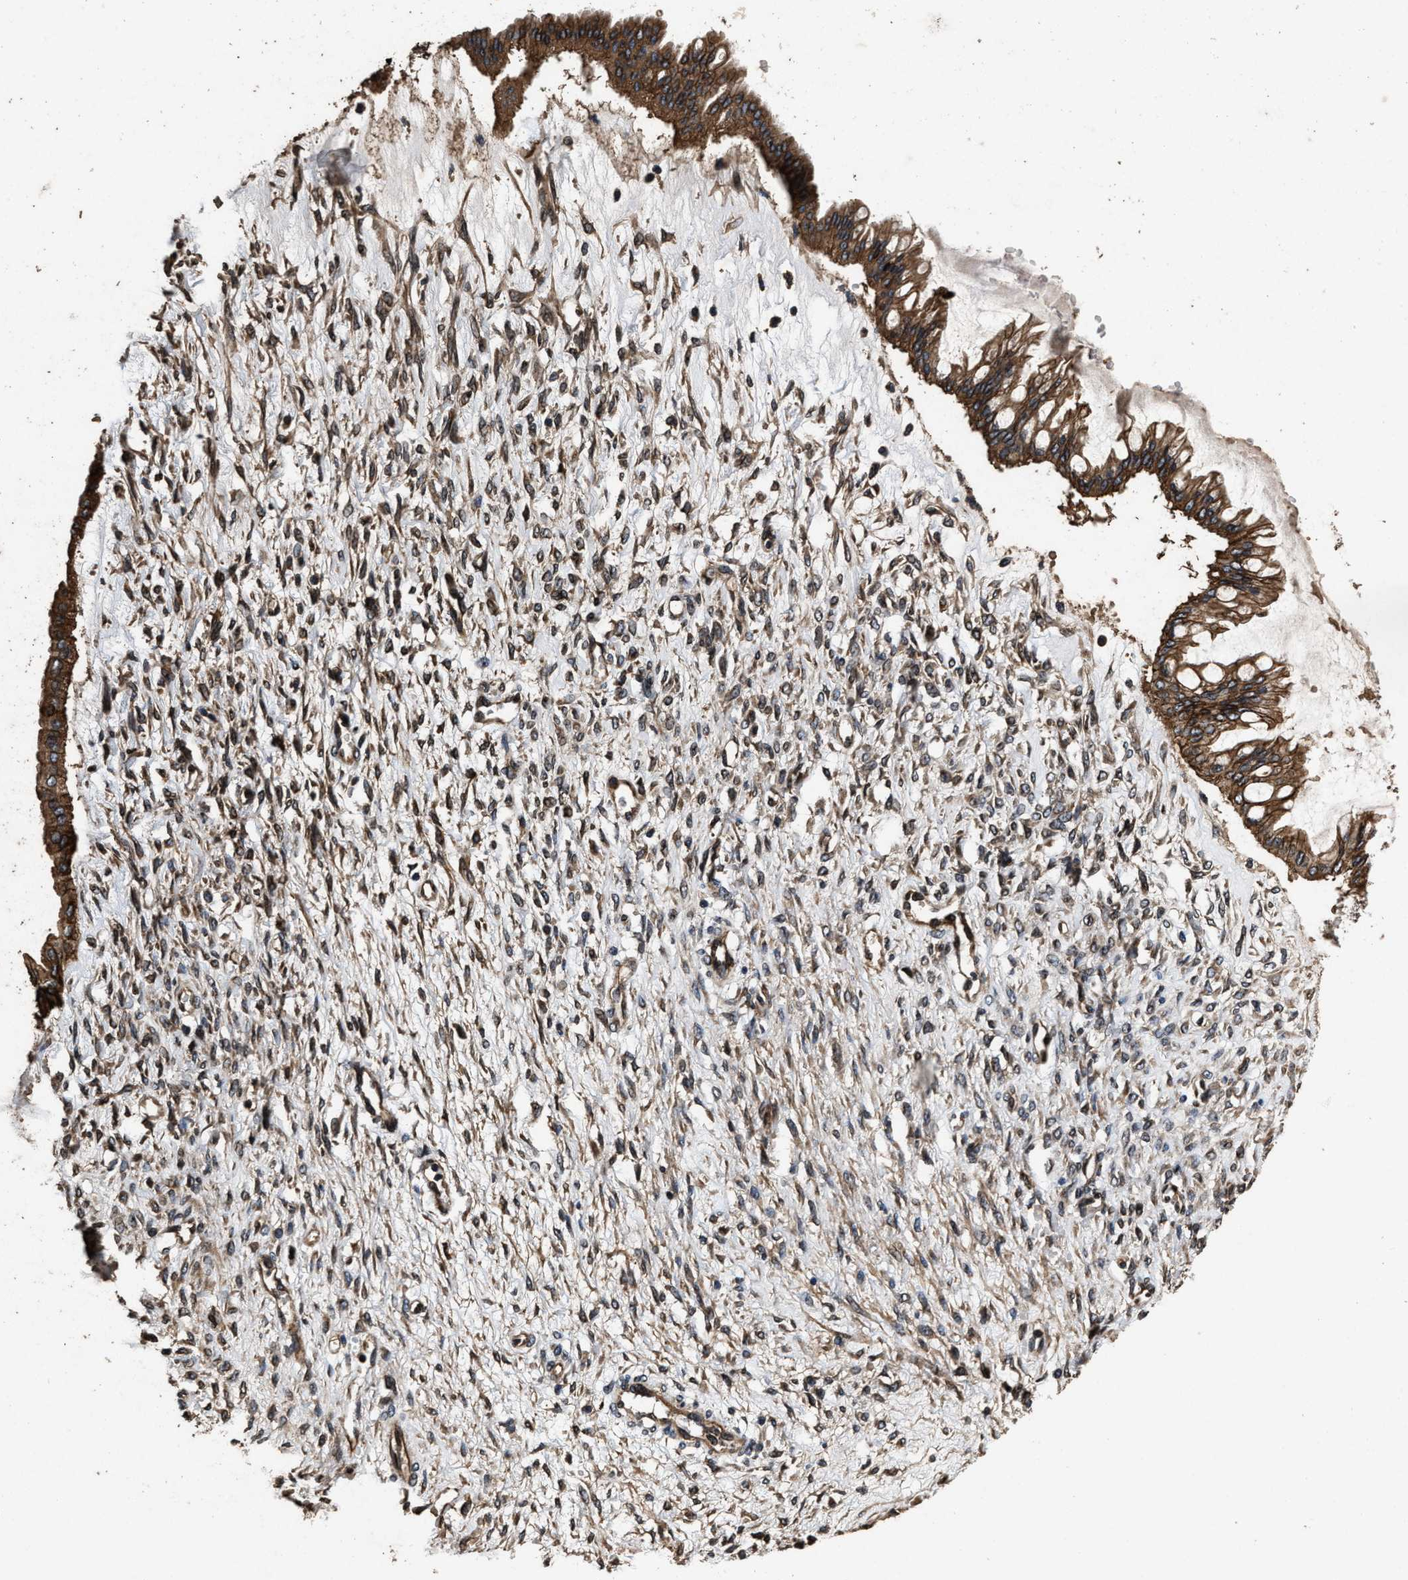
{"staining": {"intensity": "moderate", "quantity": ">75%", "location": "cytoplasmic/membranous"}, "tissue": "ovarian cancer", "cell_type": "Tumor cells", "image_type": "cancer", "snomed": [{"axis": "morphology", "description": "Cystadenocarcinoma, mucinous, NOS"}, {"axis": "topography", "description": "Ovary"}], "caption": "Mucinous cystadenocarcinoma (ovarian) stained with DAB (3,3'-diaminobenzidine) immunohistochemistry (IHC) reveals medium levels of moderate cytoplasmic/membranous expression in about >75% of tumor cells. (DAB IHC, brown staining for protein, blue staining for nuclei).", "gene": "ACCS", "patient": {"sex": "female", "age": 73}}